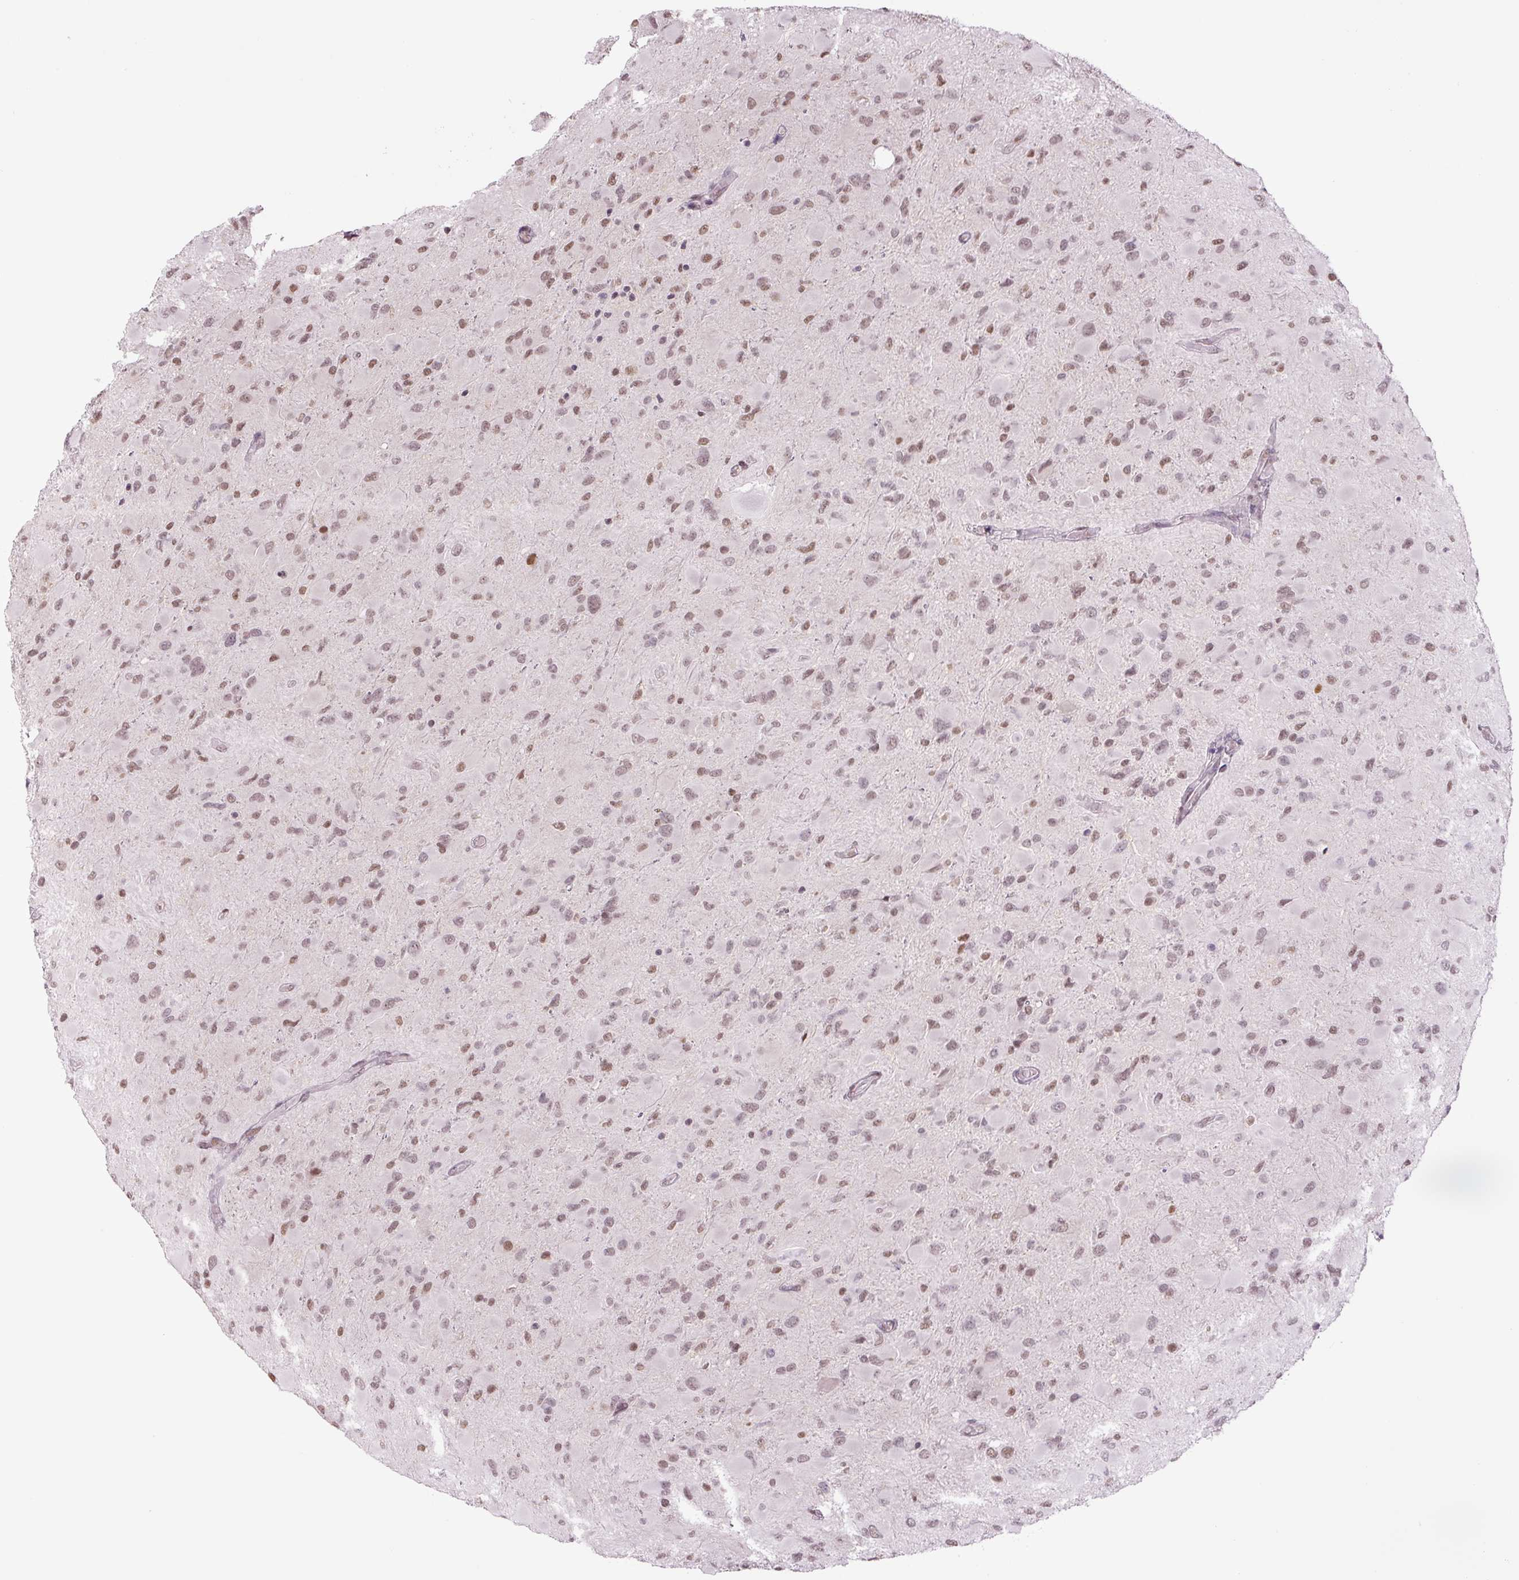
{"staining": {"intensity": "moderate", "quantity": "25%-75%", "location": "nuclear"}, "tissue": "glioma", "cell_type": "Tumor cells", "image_type": "cancer", "snomed": [{"axis": "morphology", "description": "Glioma, malignant, High grade"}, {"axis": "topography", "description": "Cerebral cortex"}], "caption": "A photomicrograph showing moderate nuclear expression in approximately 25%-75% of tumor cells in malignant high-grade glioma, as visualized by brown immunohistochemical staining.", "gene": "TCFL5", "patient": {"sex": "female", "age": 36}}